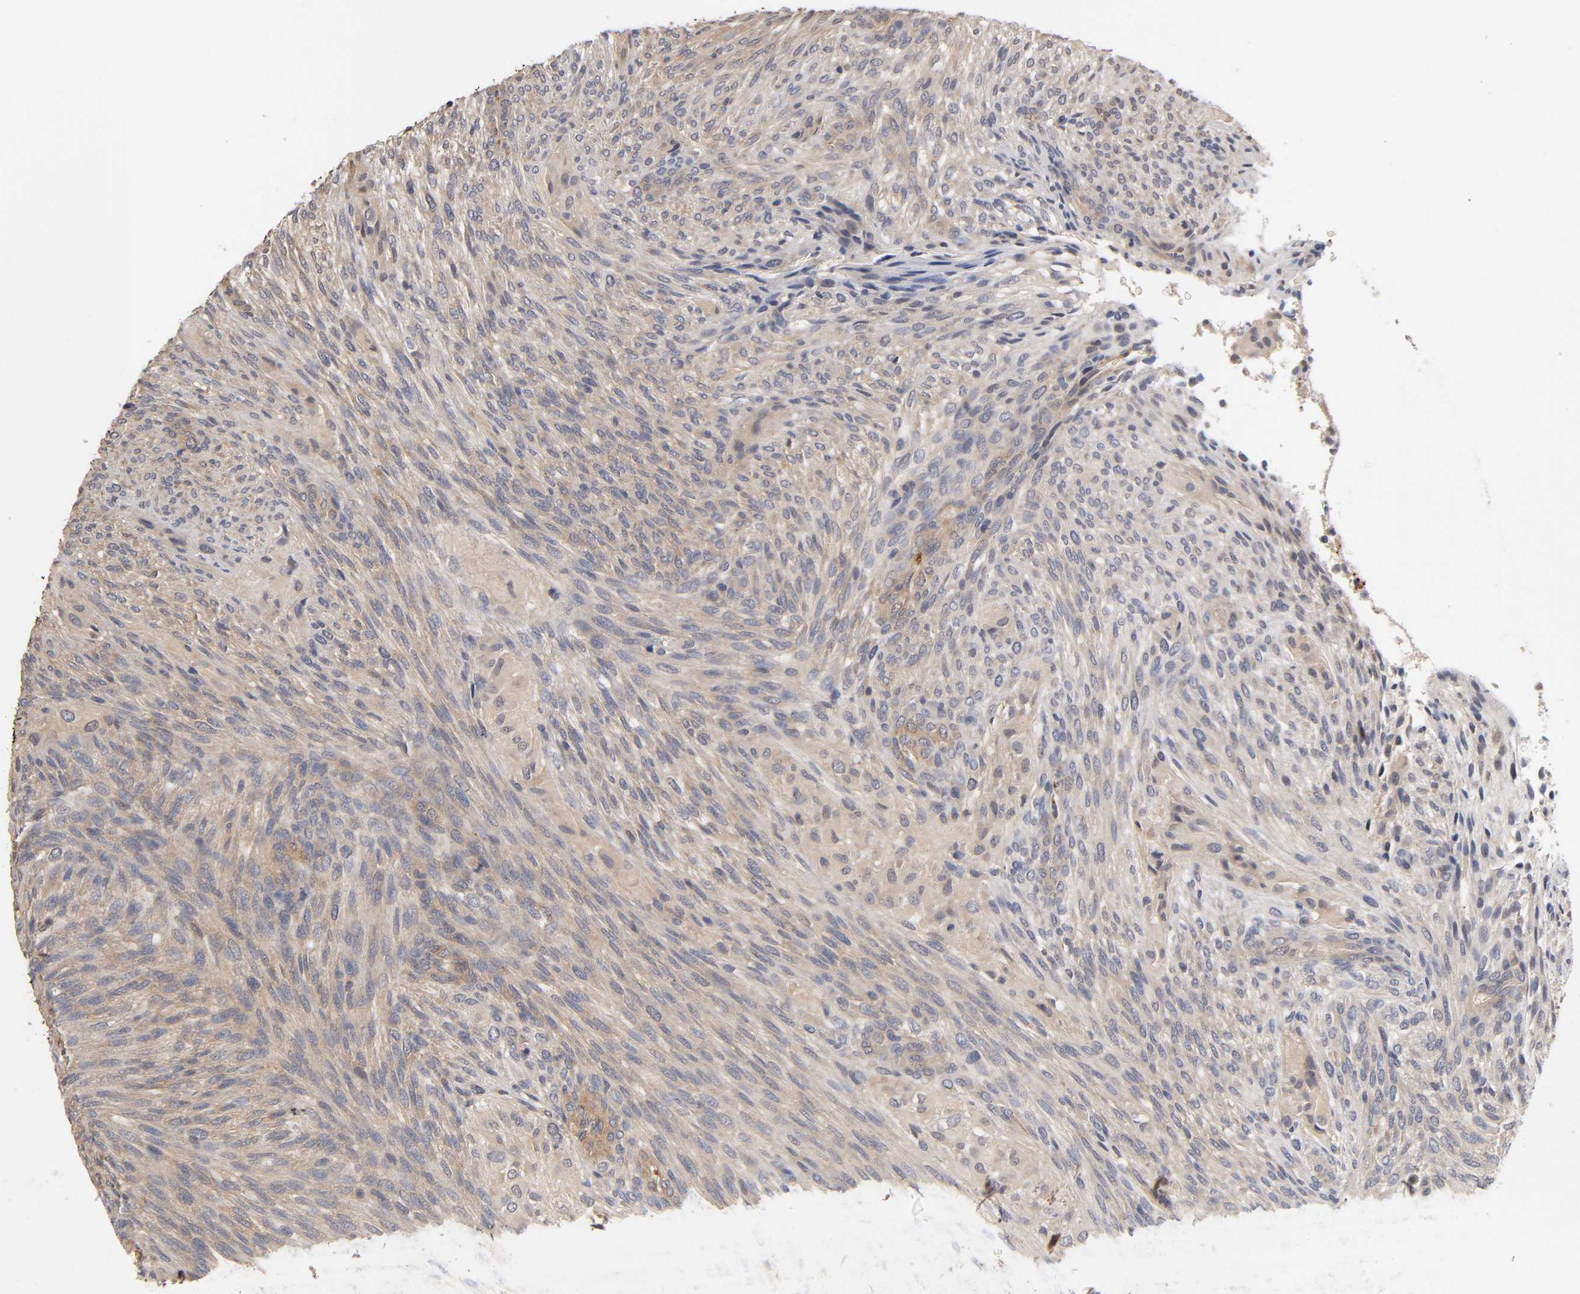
{"staining": {"intensity": "weak", "quantity": ">75%", "location": "cytoplasmic/membranous"}, "tissue": "glioma", "cell_type": "Tumor cells", "image_type": "cancer", "snomed": [{"axis": "morphology", "description": "Glioma, malignant, High grade"}, {"axis": "topography", "description": "Cerebral cortex"}], "caption": "A brown stain highlights weak cytoplasmic/membranous expression of a protein in human glioma tumor cells. Immunohistochemistry (ihc) stains the protein of interest in brown and the nuclei are stained blue.", "gene": "PDE5A", "patient": {"sex": "female", "age": 55}}